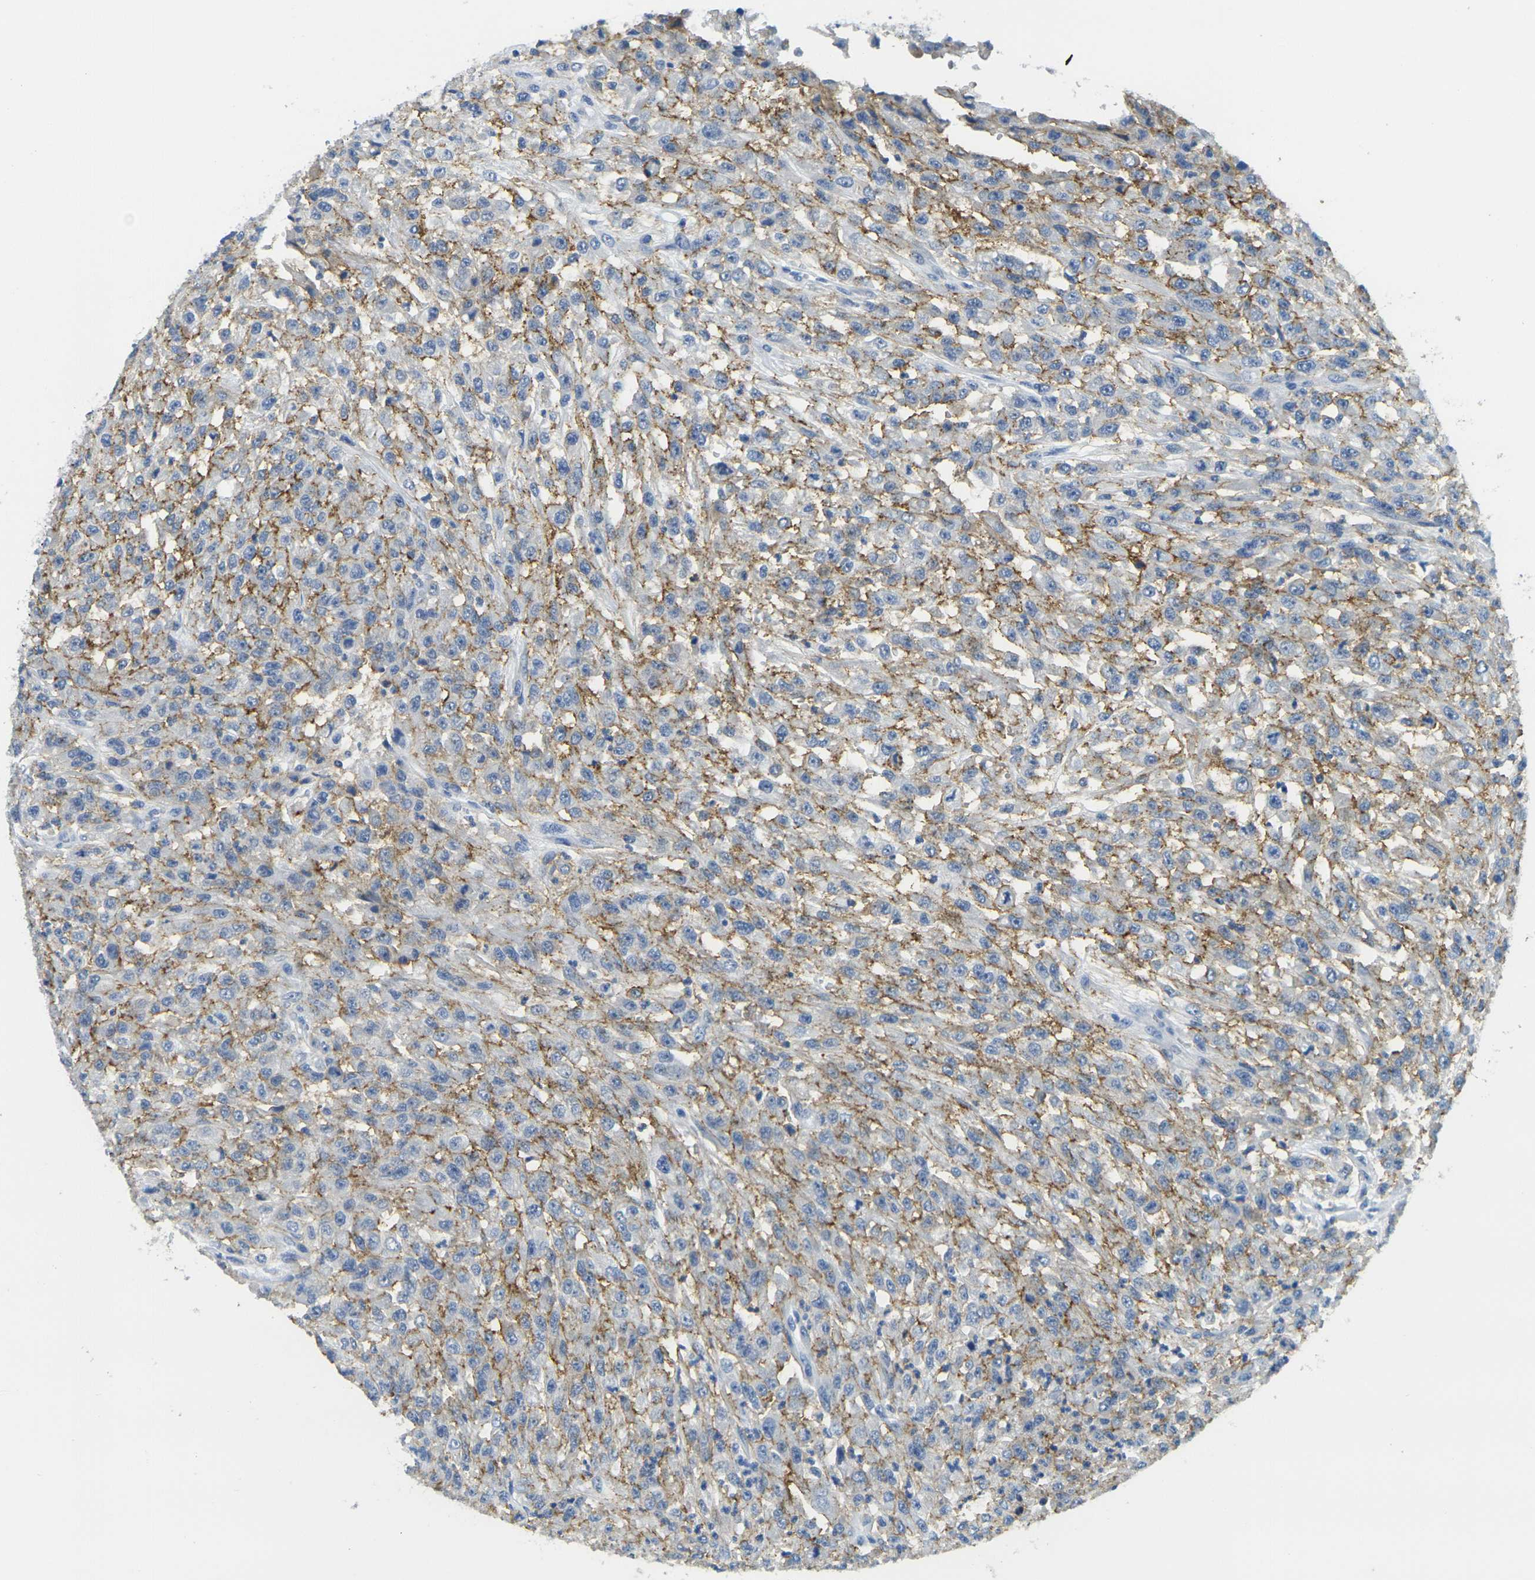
{"staining": {"intensity": "moderate", "quantity": "25%-75%", "location": "cytoplasmic/membranous"}, "tissue": "urothelial cancer", "cell_type": "Tumor cells", "image_type": "cancer", "snomed": [{"axis": "morphology", "description": "Urothelial carcinoma, High grade"}, {"axis": "topography", "description": "Urinary bladder"}], "caption": "Immunohistochemistry (IHC) of high-grade urothelial carcinoma reveals medium levels of moderate cytoplasmic/membranous positivity in approximately 25%-75% of tumor cells. (IHC, brightfield microscopy, high magnification).", "gene": "FAM3D", "patient": {"sex": "male", "age": 46}}